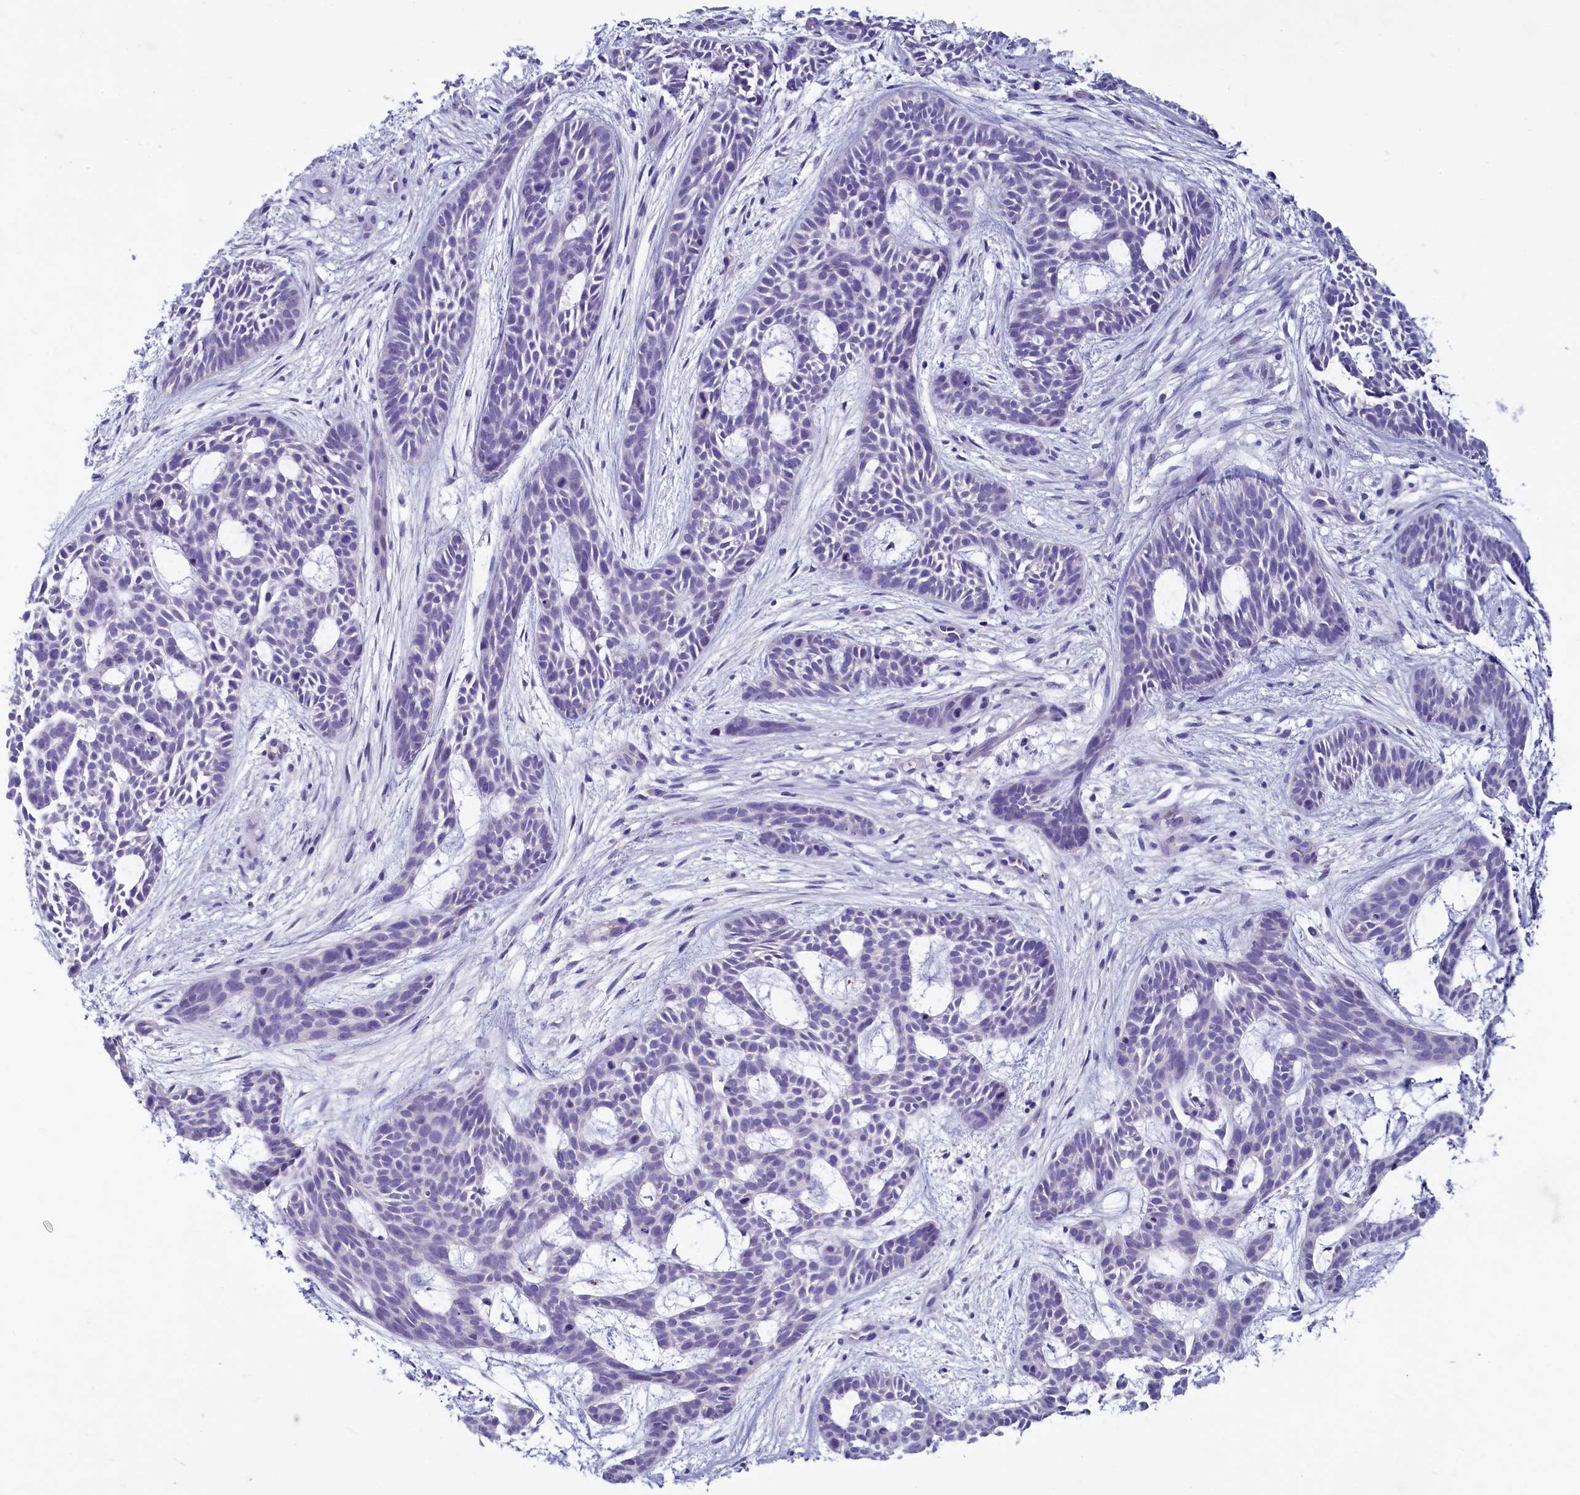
{"staining": {"intensity": "negative", "quantity": "none", "location": "none"}, "tissue": "skin cancer", "cell_type": "Tumor cells", "image_type": "cancer", "snomed": [{"axis": "morphology", "description": "Basal cell carcinoma"}, {"axis": "topography", "description": "Skin"}], "caption": "The histopathology image reveals no significant positivity in tumor cells of skin cancer (basal cell carcinoma). (DAB IHC, high magnification).", "gene": "INSC", "patient": {"sex": "male", "age": 89}}